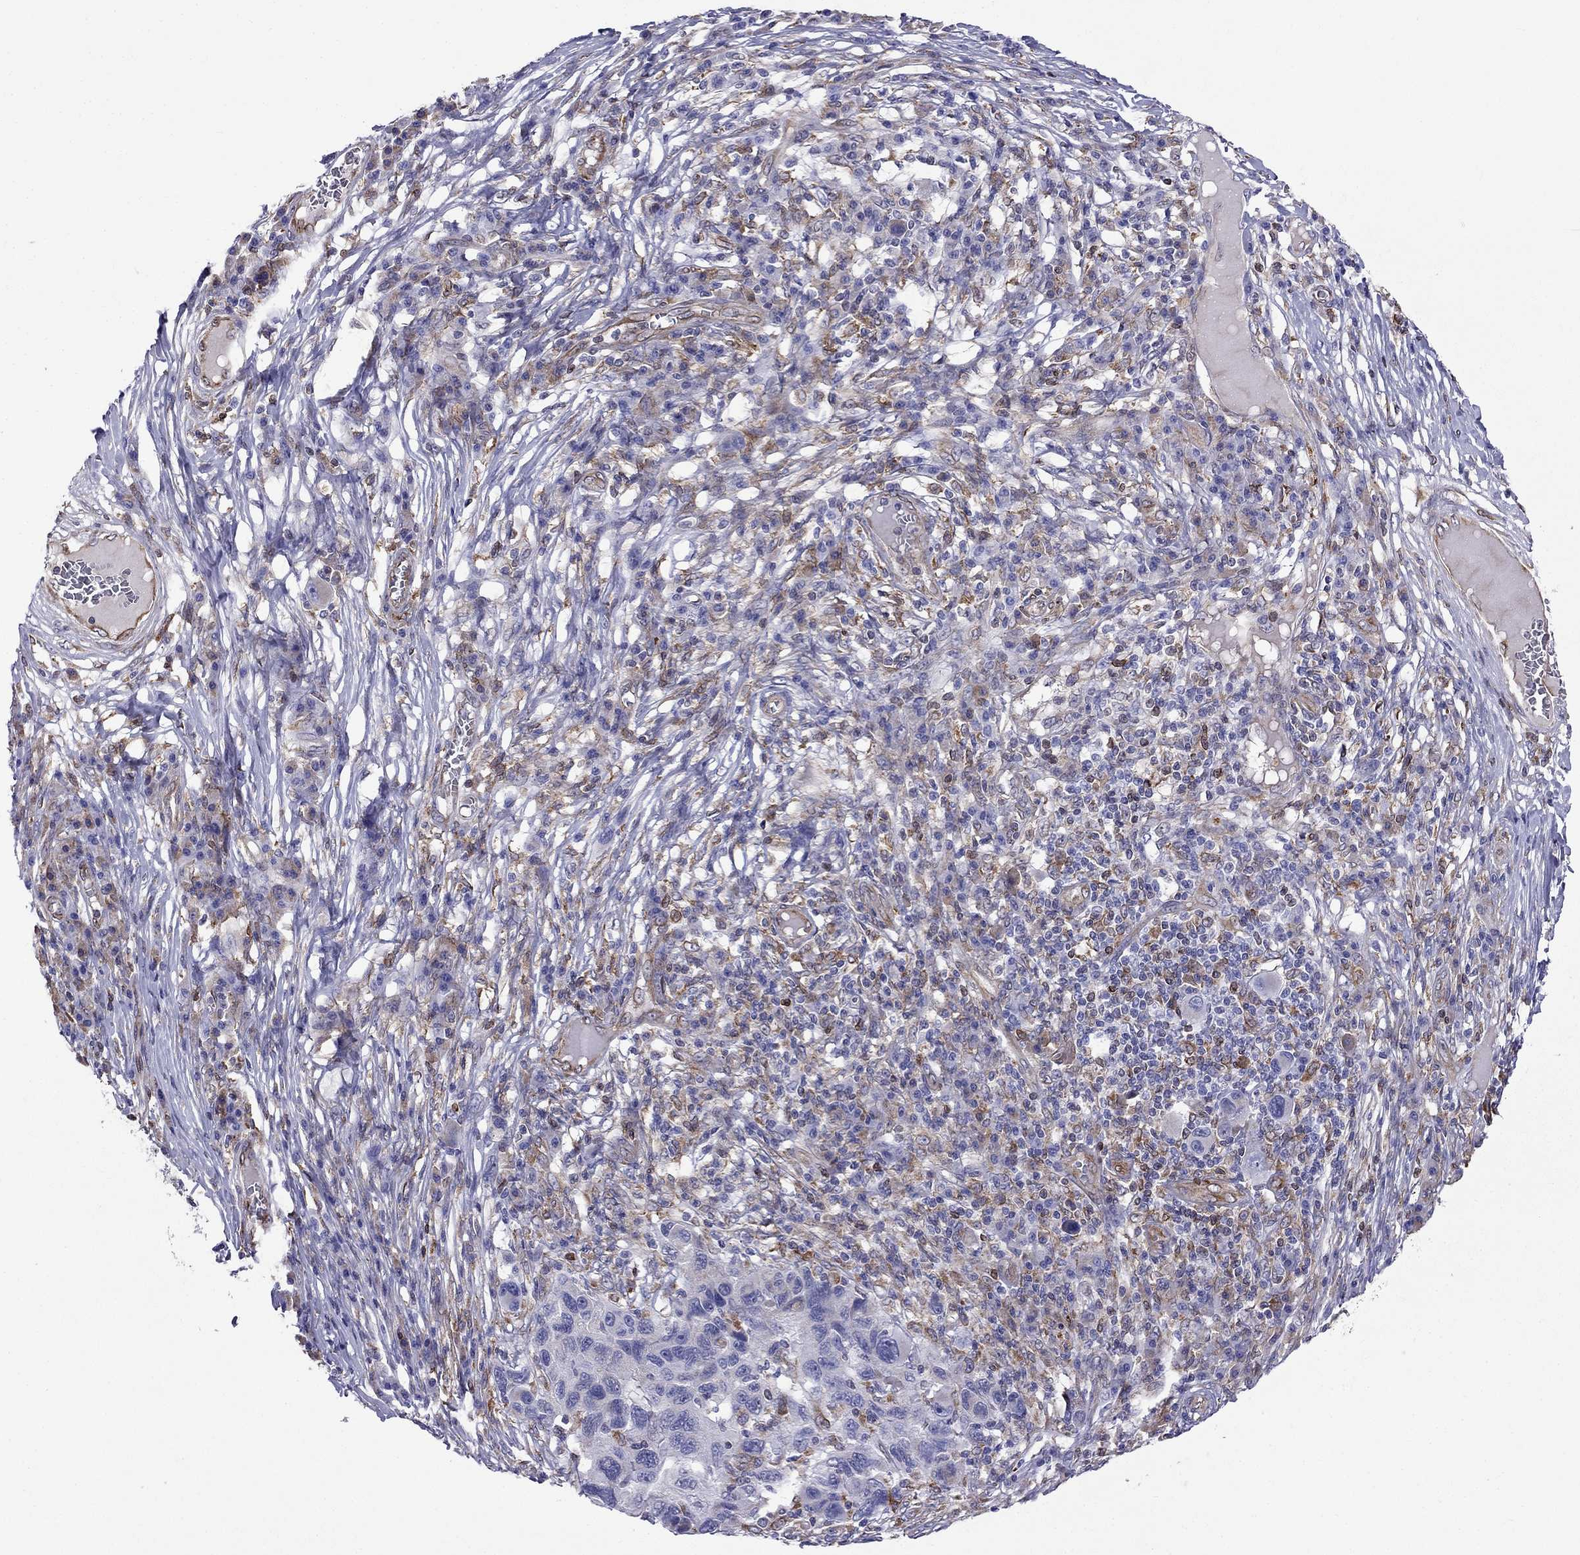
{"staining": {"intensity": "negative", "quantity": "none", "location": "none"}, "tissue": "melanoma", "cell_type": "Tumor cells", "image_type": "cancer", "snomed": [{"axis": "morphology", "description": "Malignant melanoma, NOS"}, {"axis": "topography", "description": "Skin"}], "caption": "DAB (3,3'-diaminobenzidine) immunohistochemical staining of melanoma reveals no significant positivity in tumor cells. (DAB immunohistochemistry with hematoxylin counter stain).", "gene": "GNAL", "patient": {"sex": "male", "age": 53}}